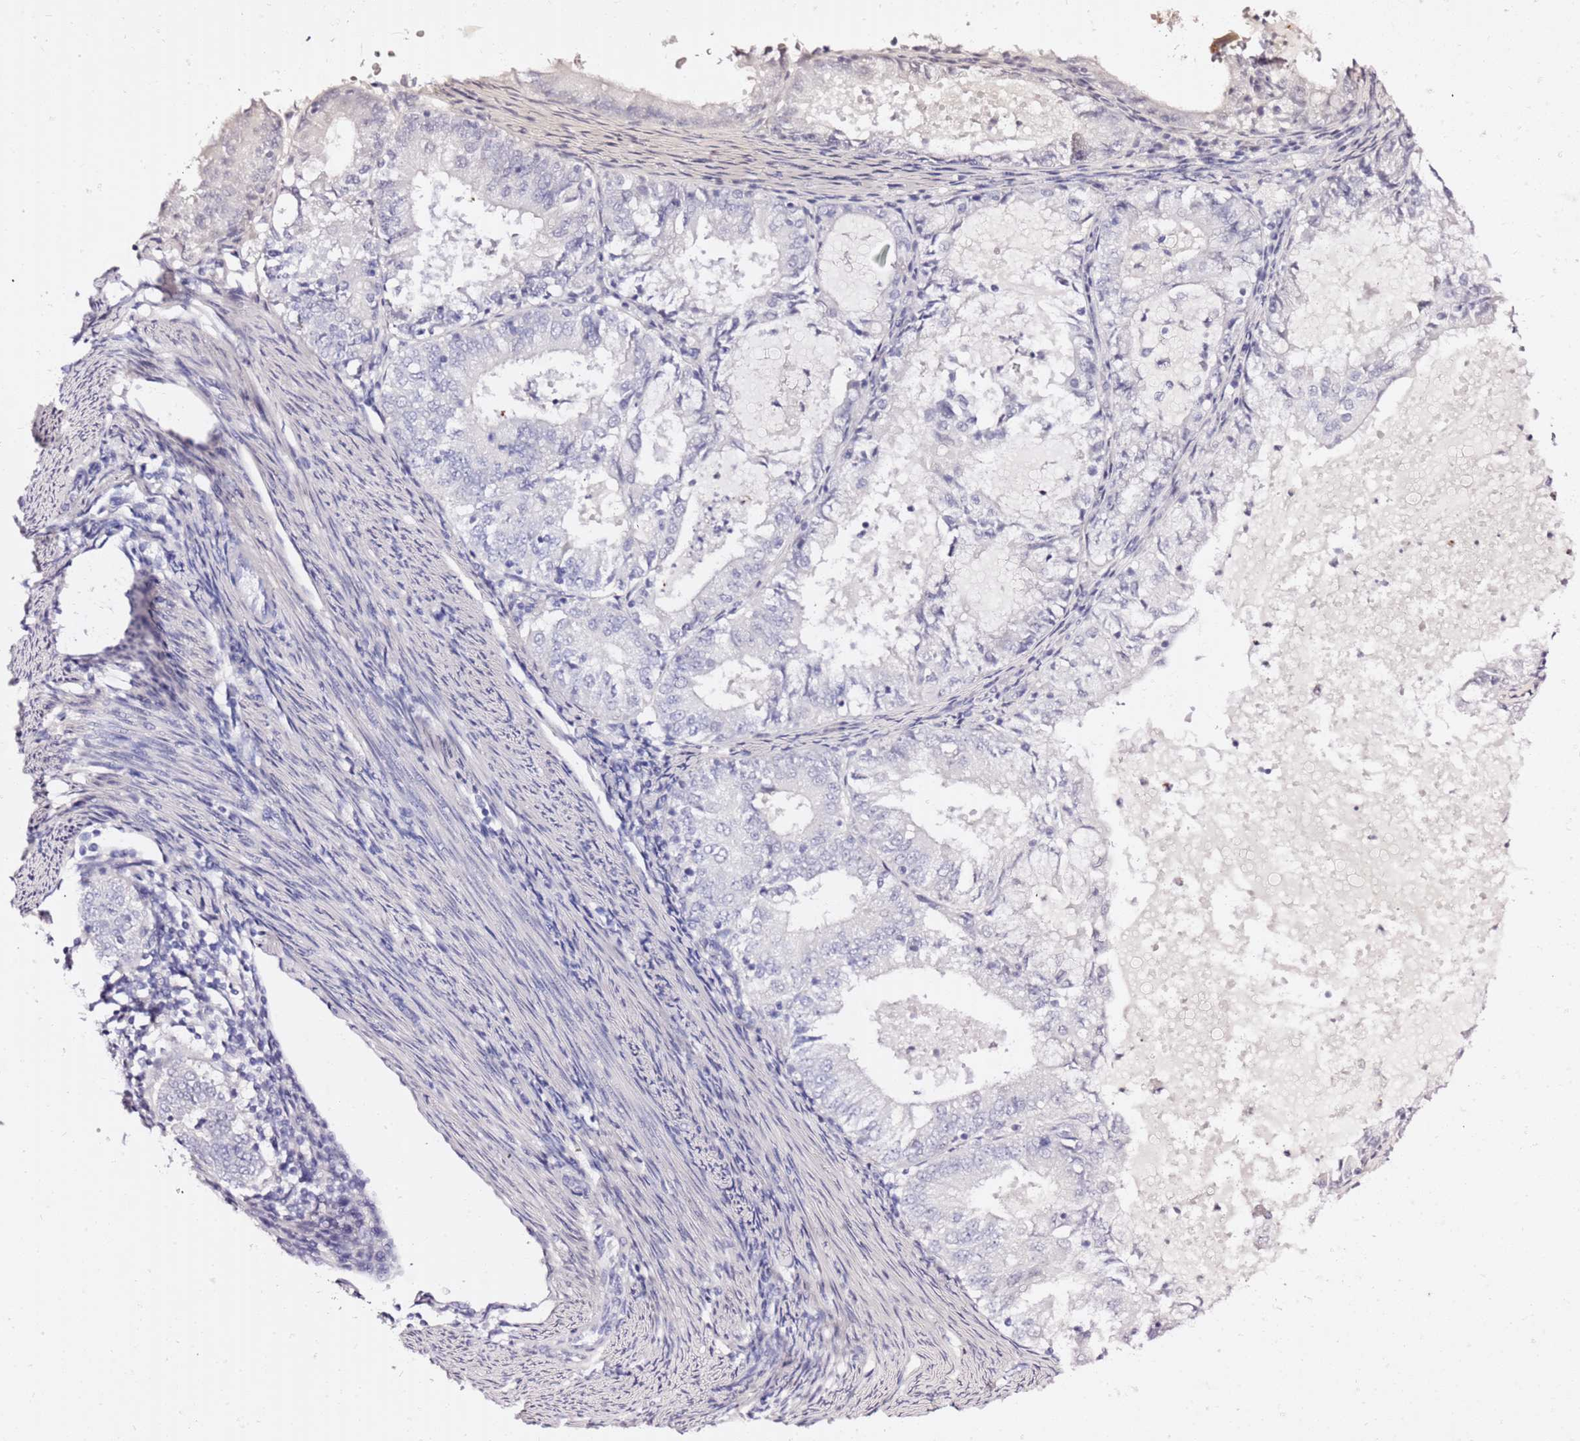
{"staining": {"intensity": "negative", "quantity": "none", "location": "none"}, "tissue": "endometrial cancer", "cell_type": "Tumor cells", "image_type": "cancer", "snomed": [{"axis": "morphology", "description": "Adenocarcinoma, NOS"}, {"axis": "topography", "description": "Endometrium"}], "caption": "An immunohistochemistry photomicrograph of endometrial adenocarcinoma is shown. There is no staining in tumor cells of endometrial adenocarcinoma.", "gene": "LIPF", "patient": {"sex": "female", "age": 57}}